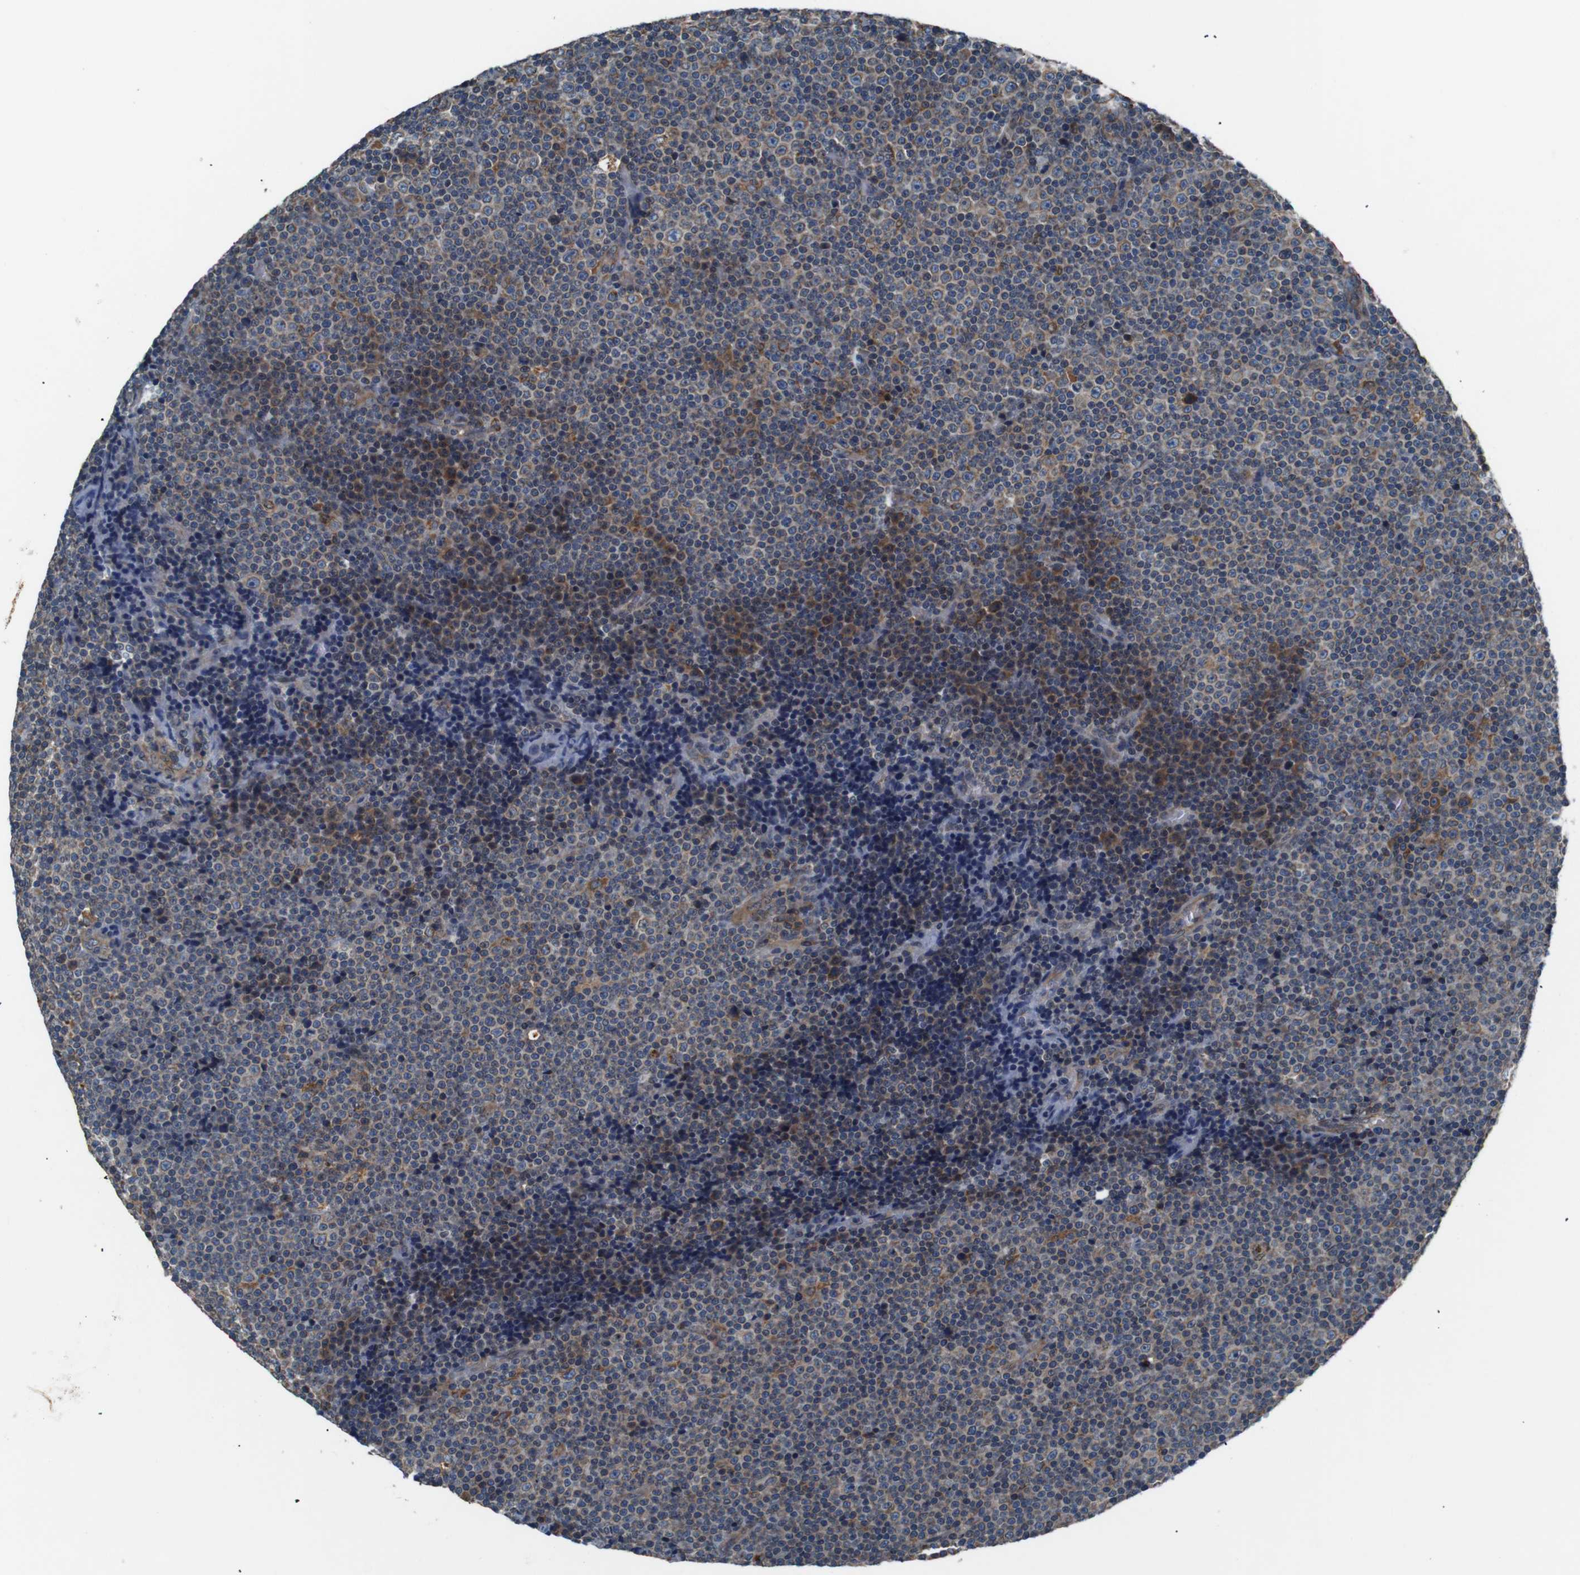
{"staining": {"intensity": "moderate", "quantity": ">75%", "location": "cytoplasmic/membranous"}, "tissue": "lymphoma", "cell_type": "Tumor cells", "image_type": "cancer", "snomed": [{"axis": "morphology", "description": "Malignant lymphoma, non-Hodgkin's type, Low grade"}, {"axis": "topography", "description": "Lymph node"}], "caption": "High-power microscopy captured an immunohistochemistry (IHC) photomicrograph of lymphoma, revealing moderate cytoplasmic/membranous expression in approximately >75% of tumor cells.", "gene": "SIGMAR1", "patient": {"sex": "female", "age": 67}}